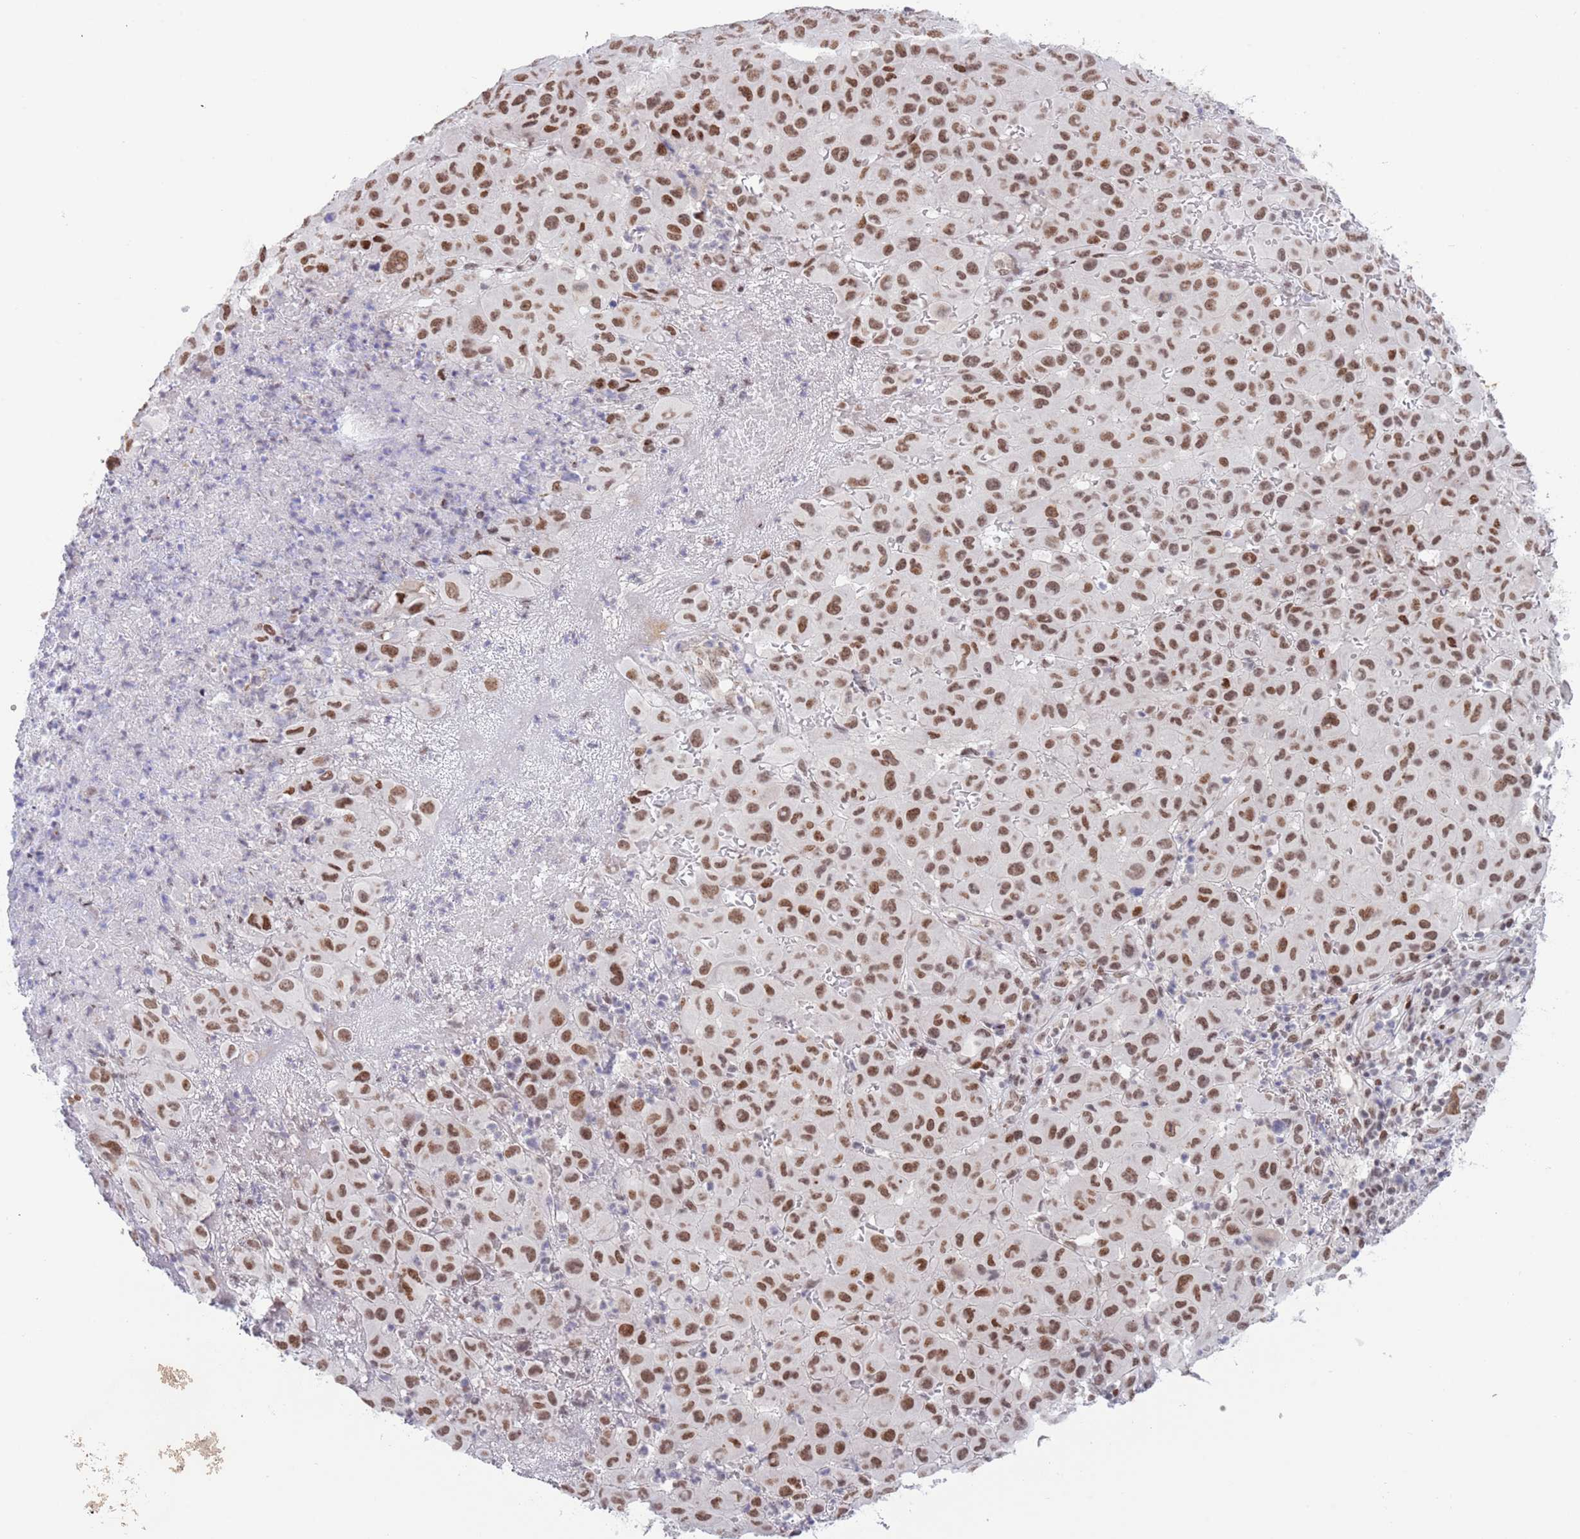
{"staining": {"intensity": "moderate", "quantity": ">75%", "location": "nuclear"}, "tissue": "melanoma", "cell_type": "Tumor cells", "image_type": "cancer", "snomed": [{"axis": "morphology", "description": "Malignant melanoma, NOS"}, {"axis": "topography", "description": "Skin"}], "caption": "Melanoma was stained to show a protein in brown. There is medium levels of moderate nuclear positivity in approximately >75% of tumor cells.", "gene": "ZNF382", "patient": {"sex": "male", "age": 73}}